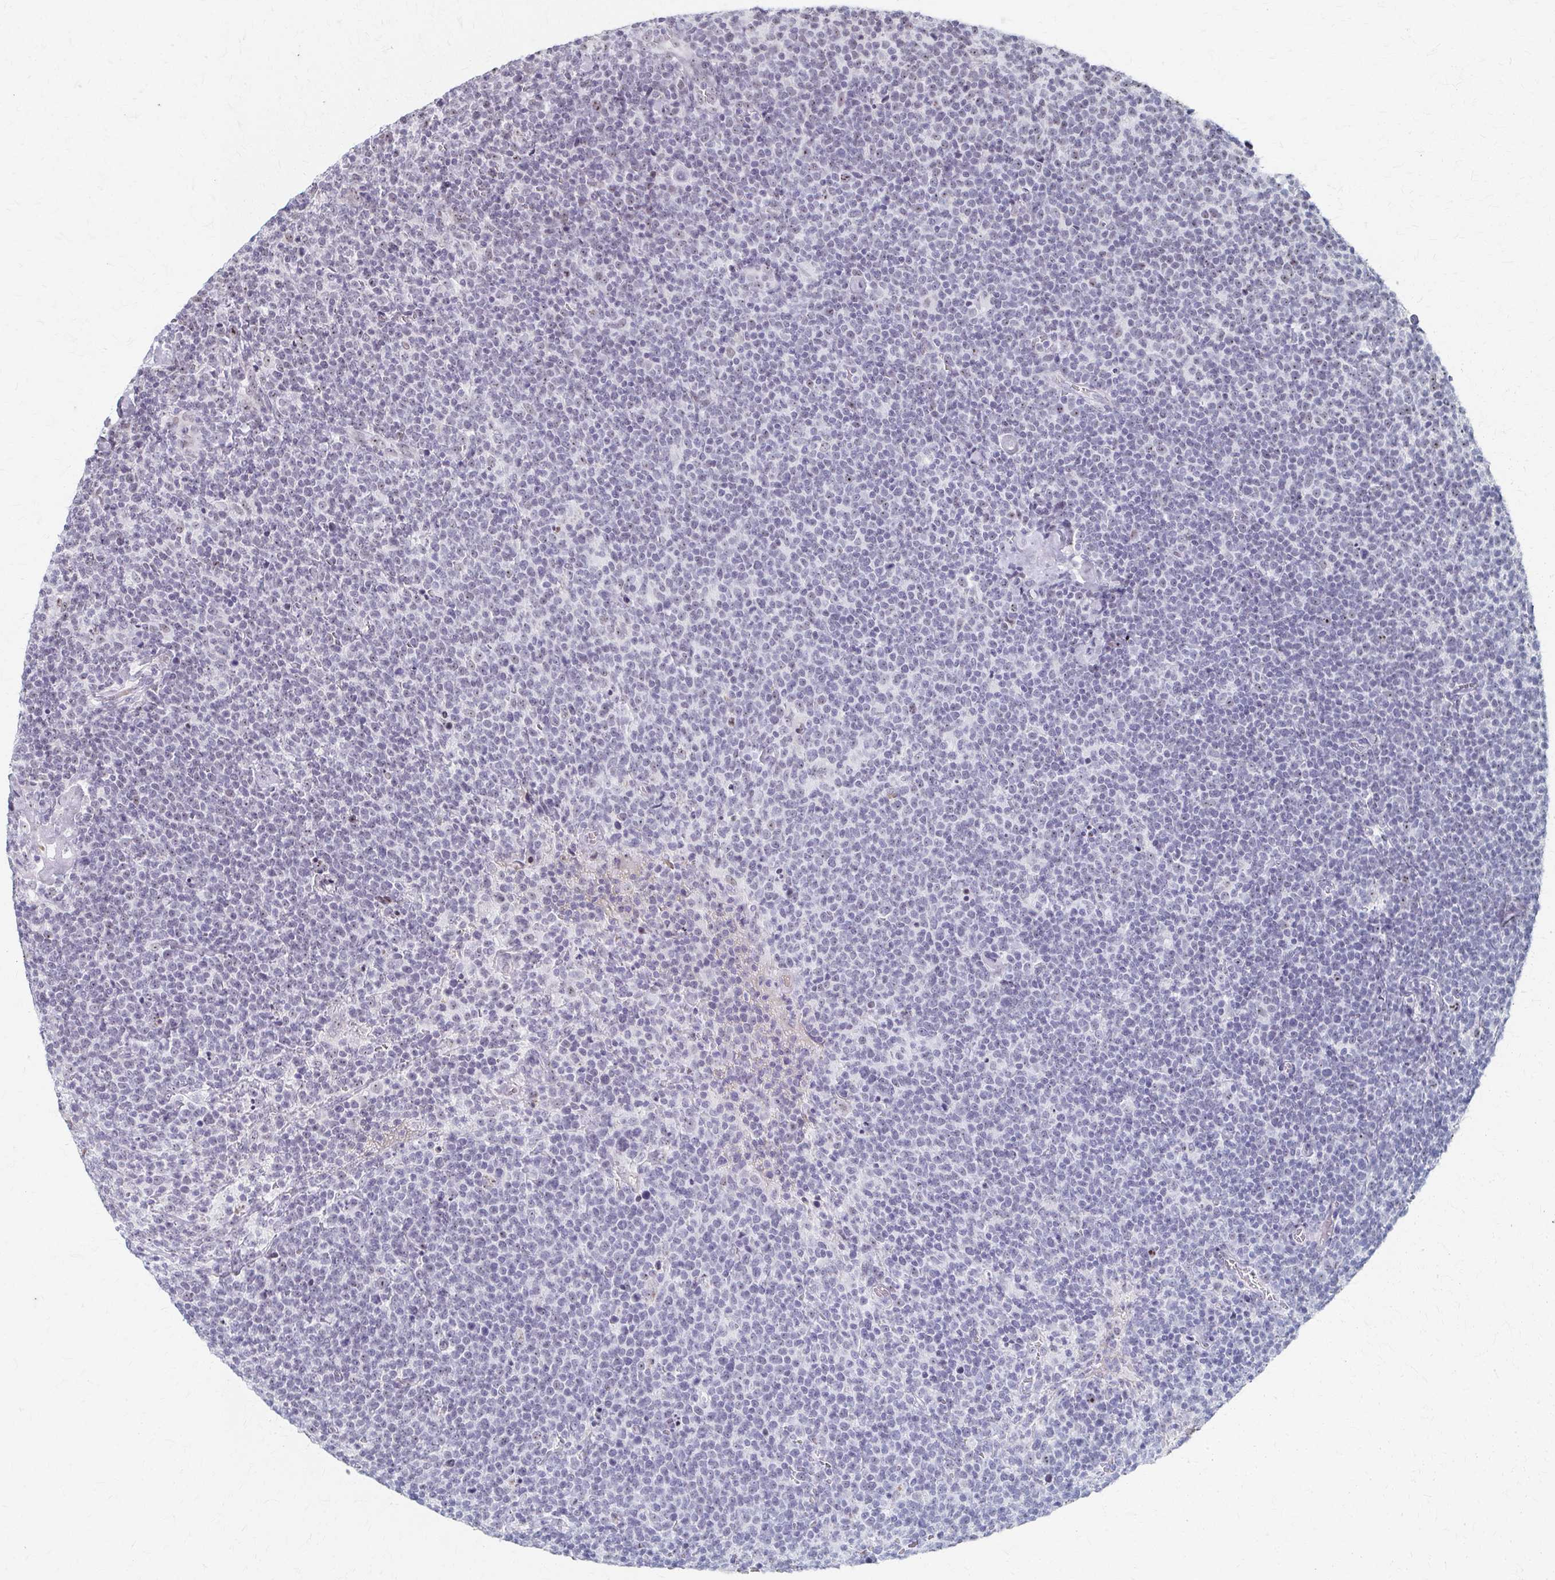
{"staining": {"intensity": "negative", "quantity": "none", "location": "none"}, "tissue": "lymphoma", "cell_type": "Tumor cells", "image_type": "cancer", "snomed": [{"axis": "morphology", "description": "Malignant lymphoma, non-Hodgkin's type, High grade"}, {"axis": "topography", "description": "Lymph node"}], "caption": "Tumor cells are negative for brown protein staining in malignant lymphoma, non-Hodgkin's type (high-grade).", "gene": "PES1", "patient": {"sex": "male", "age": 61}}